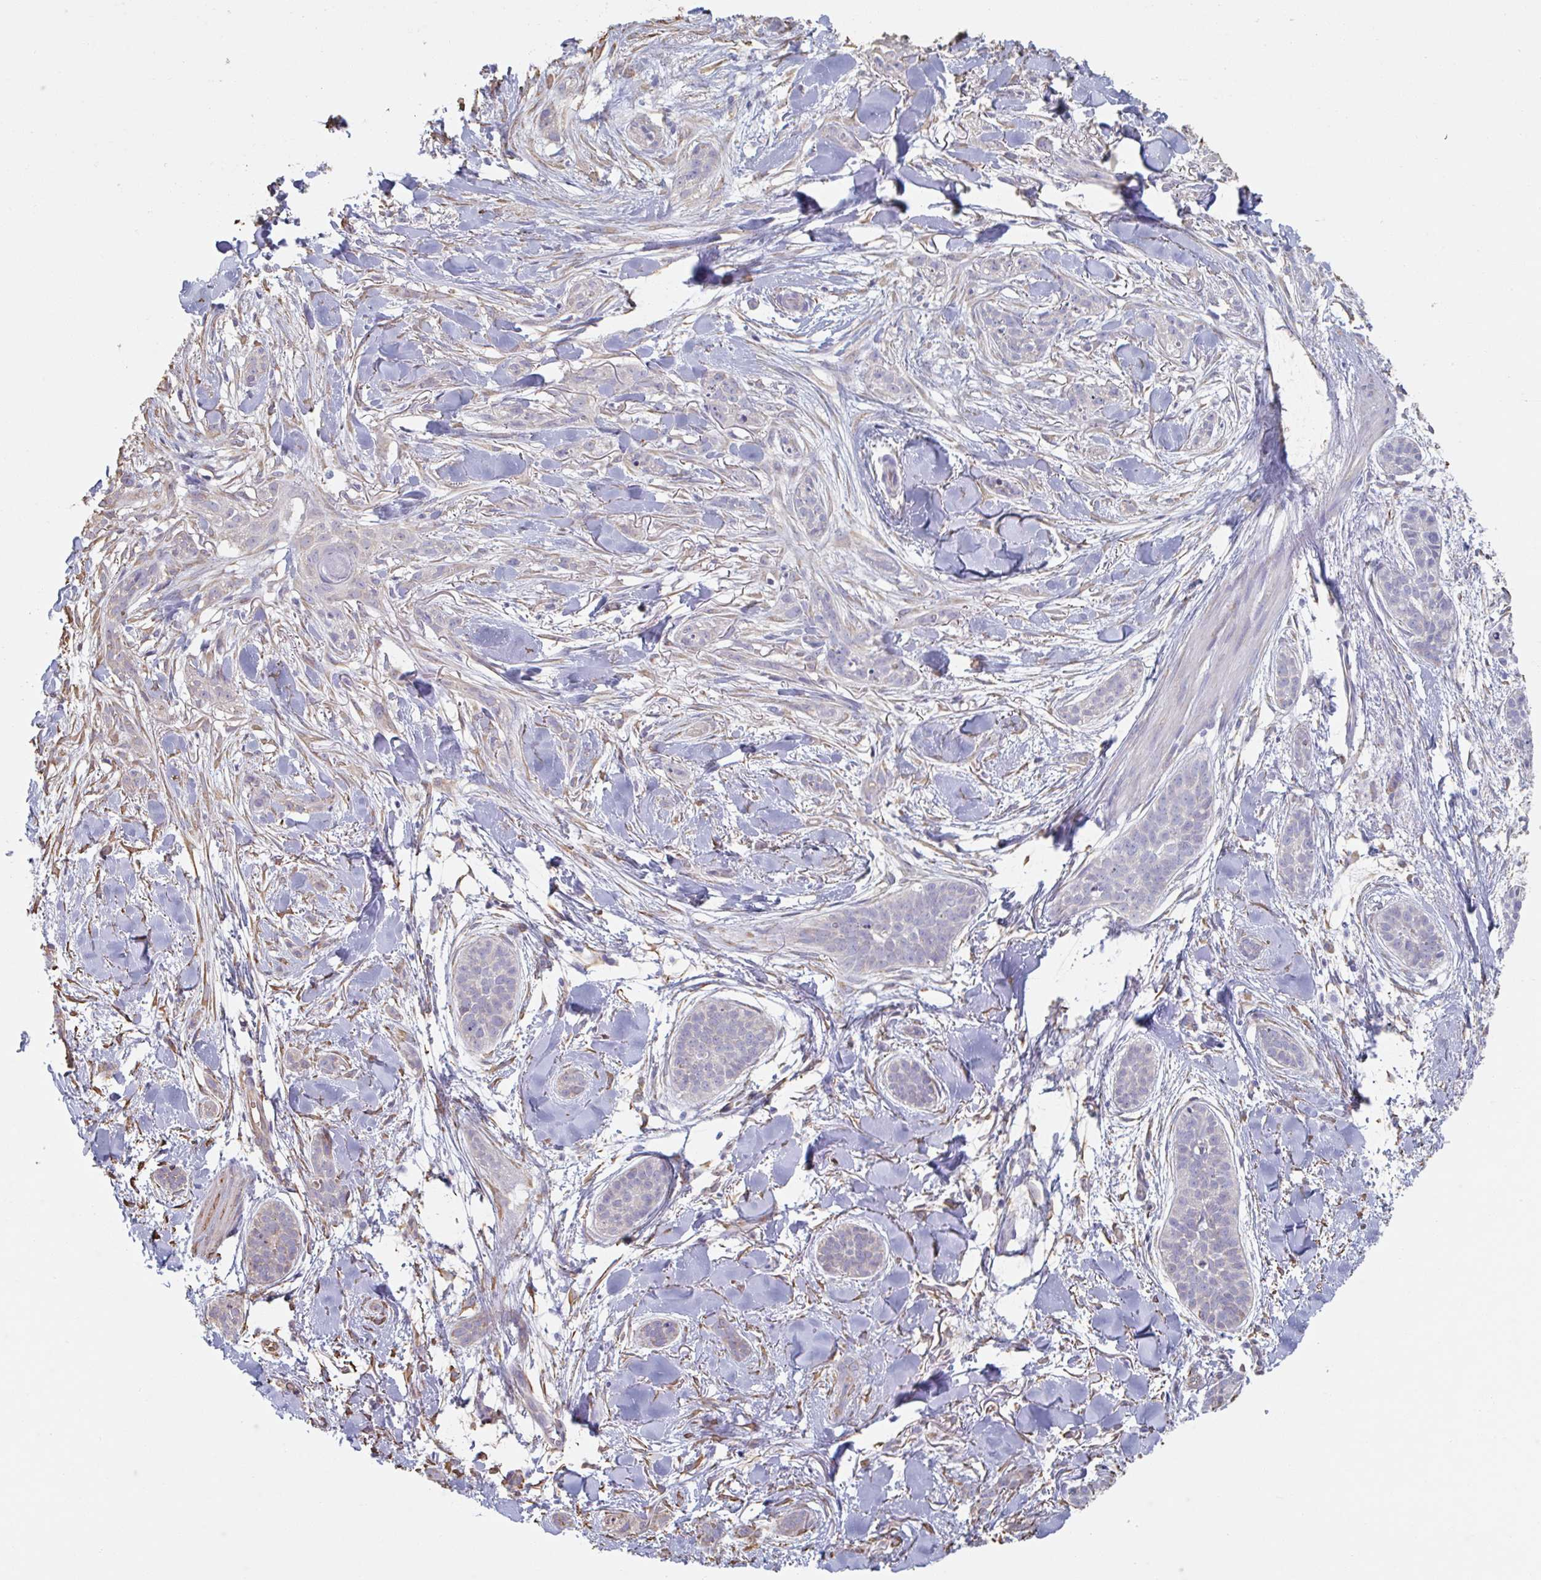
{"staining": {"intensity": "negative", "quantity": "none", "location": "none"}, "tissue": "skin cancer", "cell_type": "Tumor cells", "image_type": "cancer", "snomed": [{"axis": "morphology", "description": "Basal cell carcinoma"}, {"axis": "topography", "description": "Skin"}], "caption": "An image of skin cancer stained for a protein displays no brown staining in tumor cells. The staining was performed using DAB (3,3'-diaminobenzidine) to visualize the protein expression in brown, while the nuclei were stained in blue with hematoxylin (Magnification: 20x).", "gene": "RAB5IF", "patient": {"sex": "male", "age": 52}}